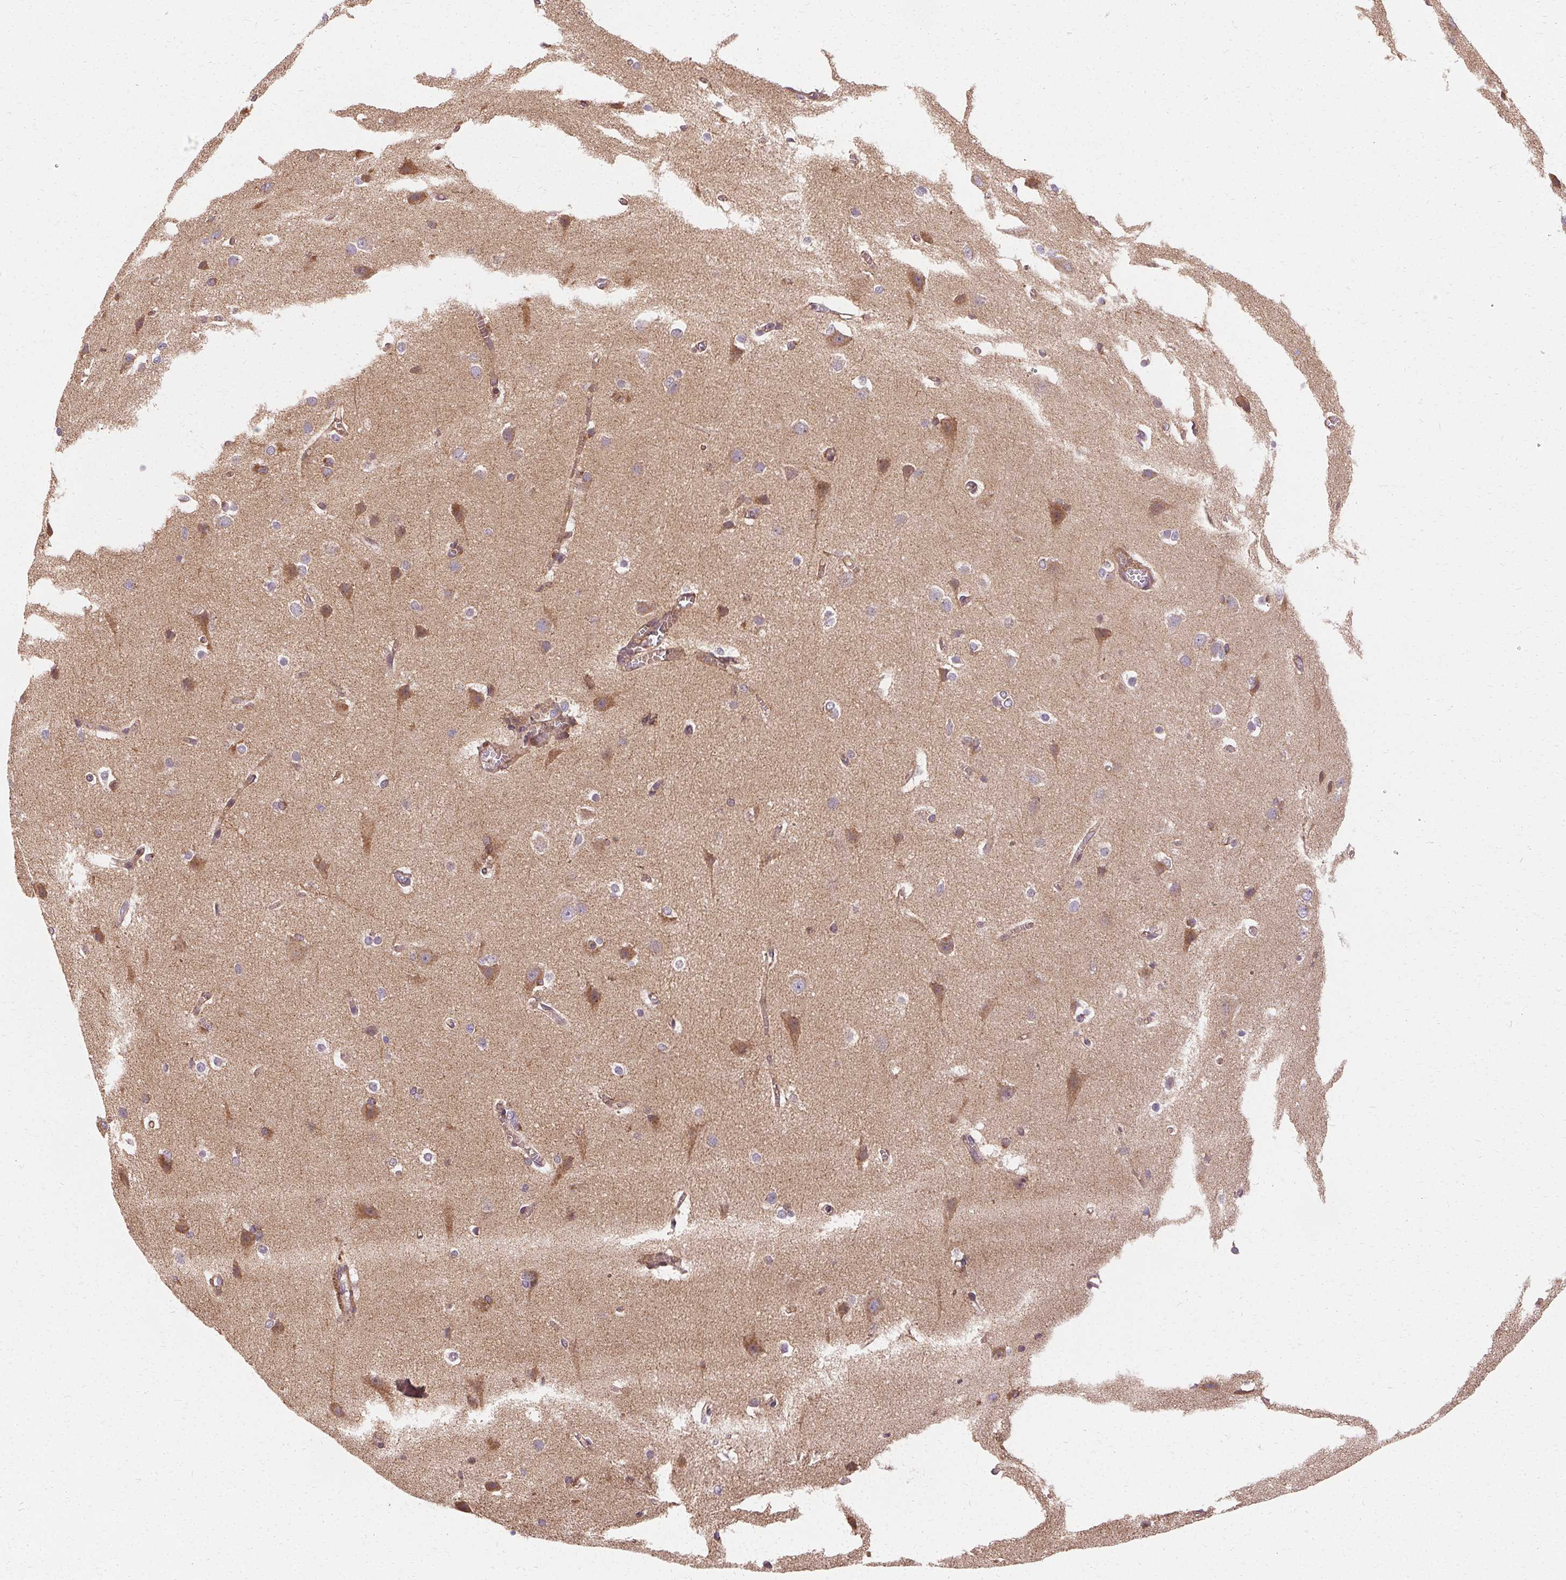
{"staining": {"intensity": "moderate", "quantity": ">75%", "location": "cytoplasmic/membranous"}, "tissue": "cerebral cortex", "cell_type": "Endothelial cells", "image_type": "normal", "snomed": [{"axis": "morphology", "description": "Normal tissue, NOS"}, {"axis": "topography", "description": "Cerebral cortex"}], "caption": "High-magnification brightfield microscopy of unremarkable cerebral cortex stained with DAB (3,3'-diaminobenzidine) (brown) and counterstained with hematoxylin (blue). endothelial cells exhibit moderate cytoplasmic/membranous staining is seen in approximately>75% of cells.", "gene": "APLP1", "patient": {"sex": "male", "age": 37}}